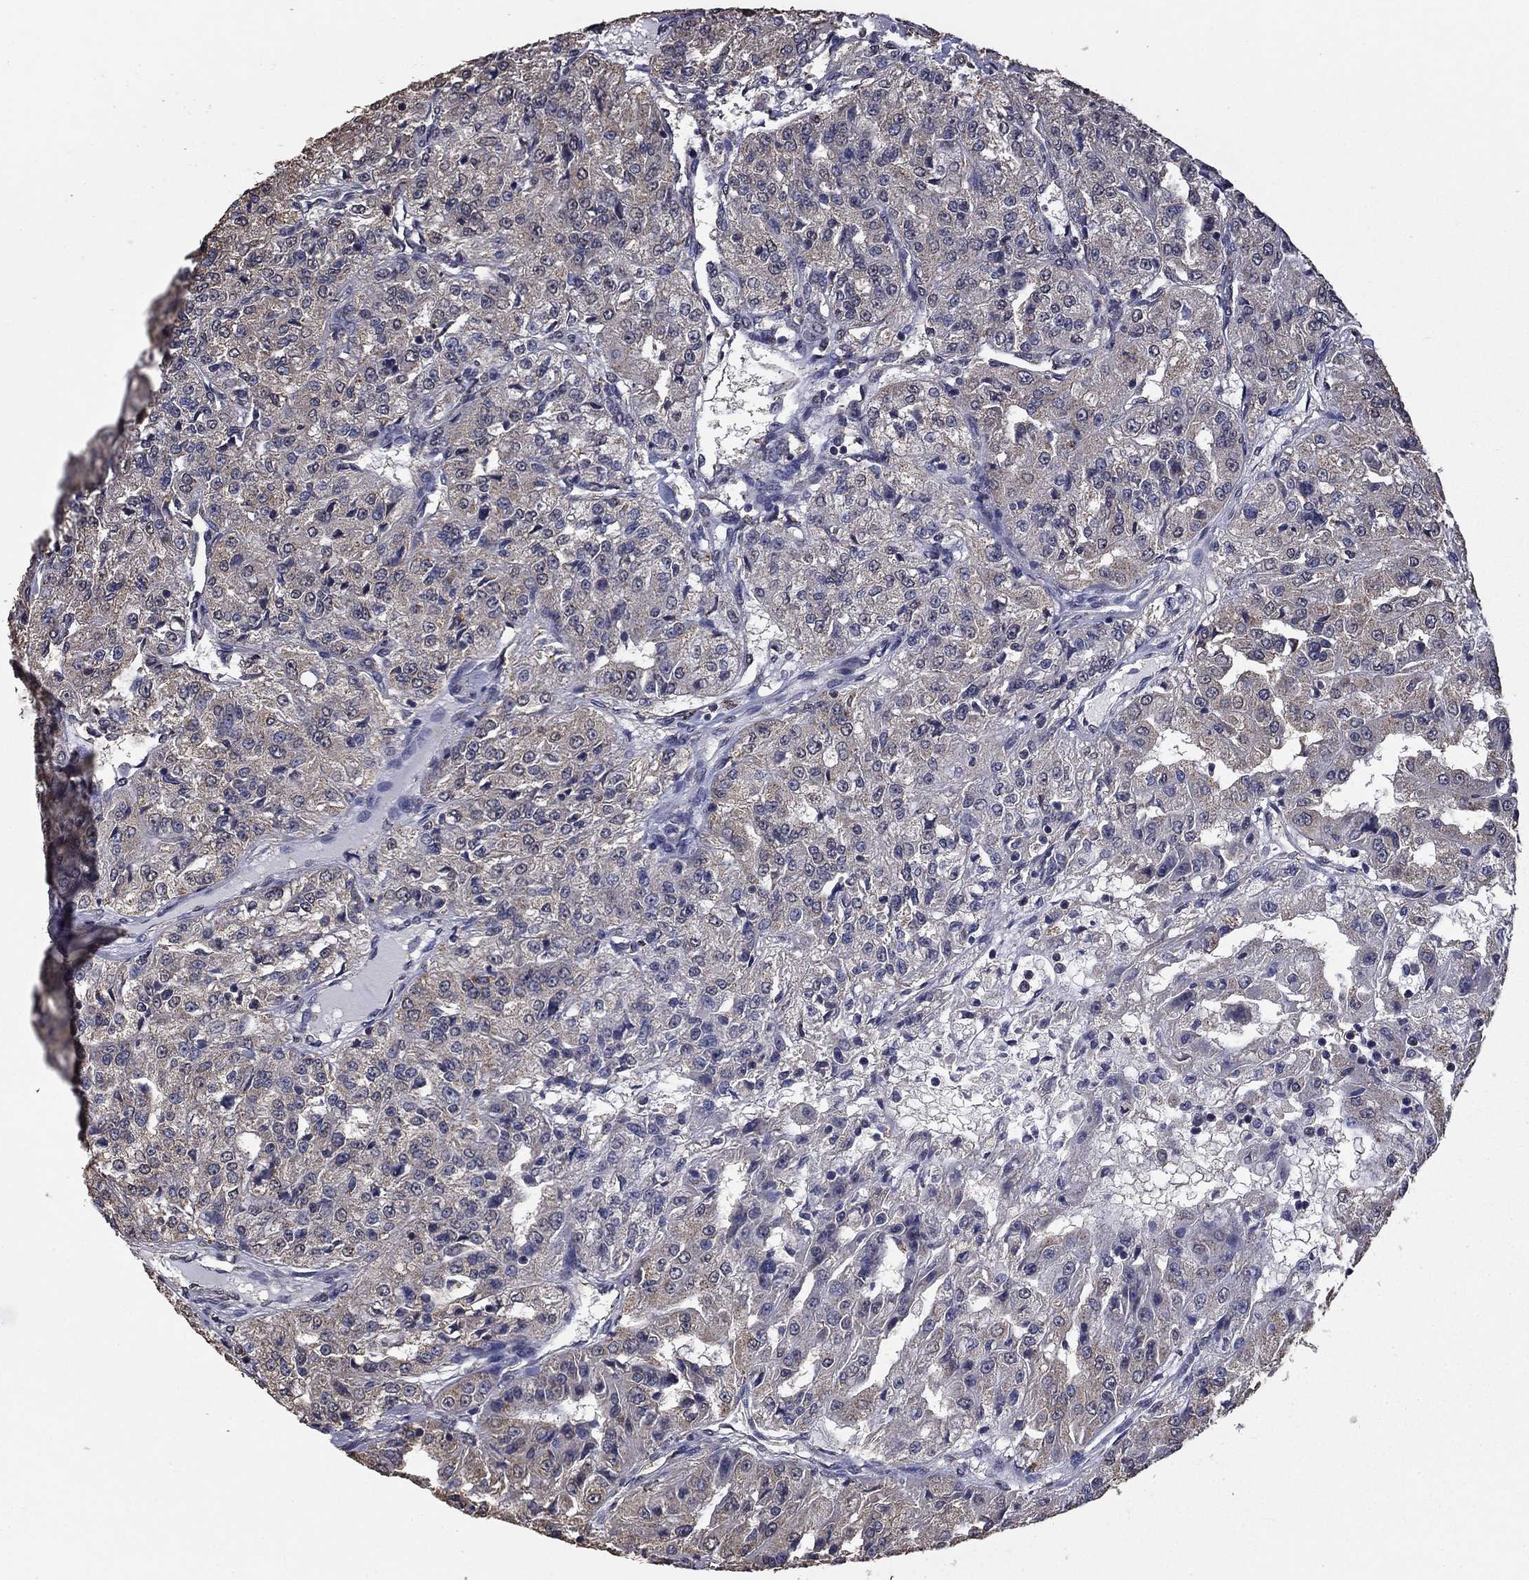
{"staining": {"intensity": "negative", "quantity": "none", "location": "none"}, "tissue": "renal cancer", "cell_type": "Tumor cells", "image_type": "cancer", "snomed": [{"axis": "morphology", "description": "Adenocarcinoma, NOS"}, {"axis": "topography", "description": "Kidney"}], "caption": "A micrograph of human adenocarcinoma (renal) is negative for staining in tumor cells.", "gene": "MFAP3L", "patient": {"sex": "female", "age": 63}}